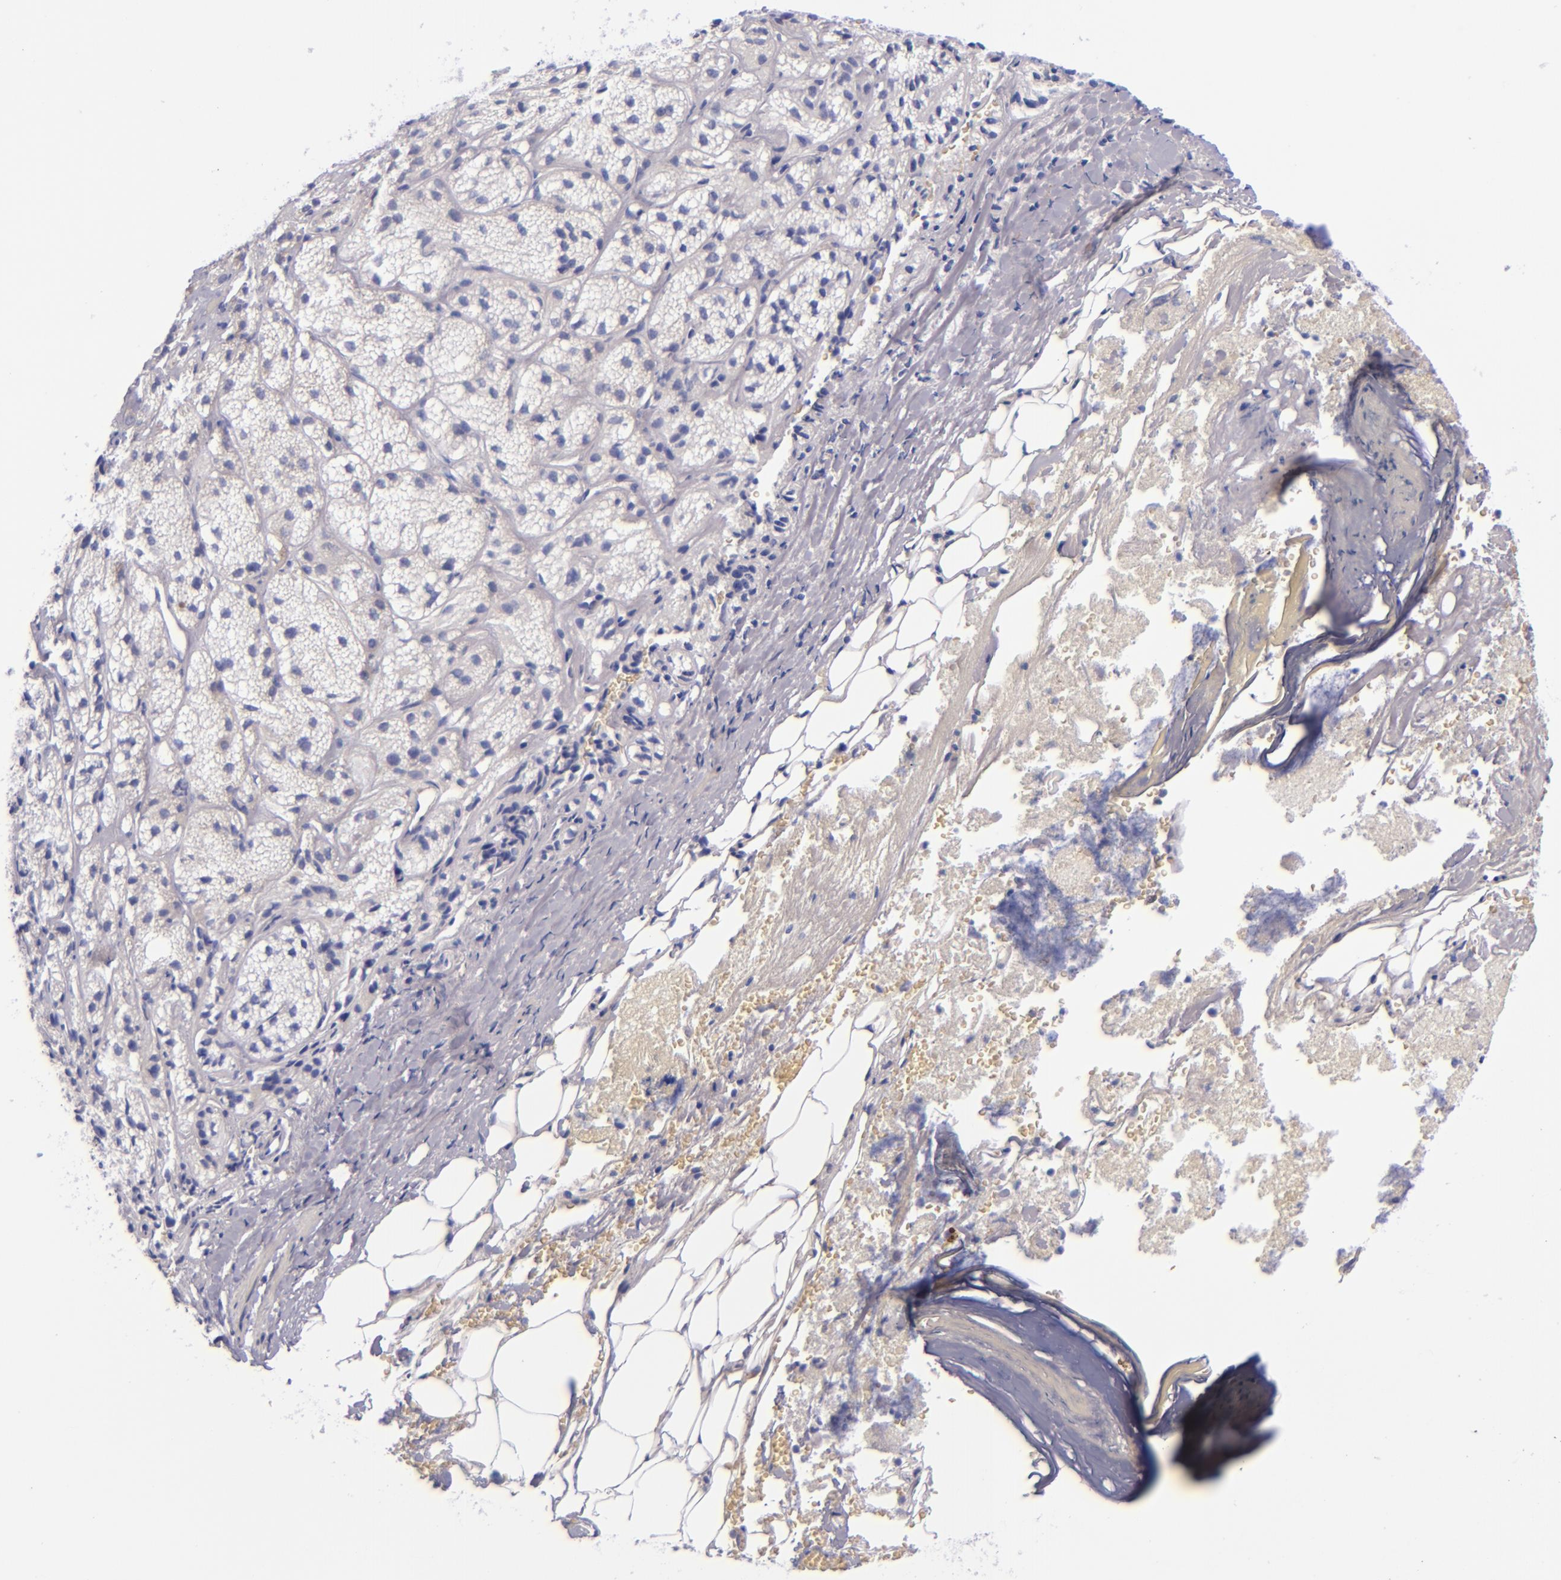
{"staining": {"intensity": "negative", "quantity": "none", "location": "none"}, "tissue": "adrenal gland", "cell_type": "Glandular cells", "image_type": "normal", "snomed": [{"axis": "morphology", "description": "Normal tissue, NOS"}, {"axis": "topography", "description": "Adrenal gland"}], "caption": "Immunohistochemistry image of normal adrenal gland: adrenal gland stained with DAB (3,3'-diaminobenzidine) shows no significant protein positivity in glandular cells. (DAB immunohistochemistry visualized using brightfield microscopy, high magnification).", "gene": "LAG3", "patient": {"sex": "female", "age": 71}}